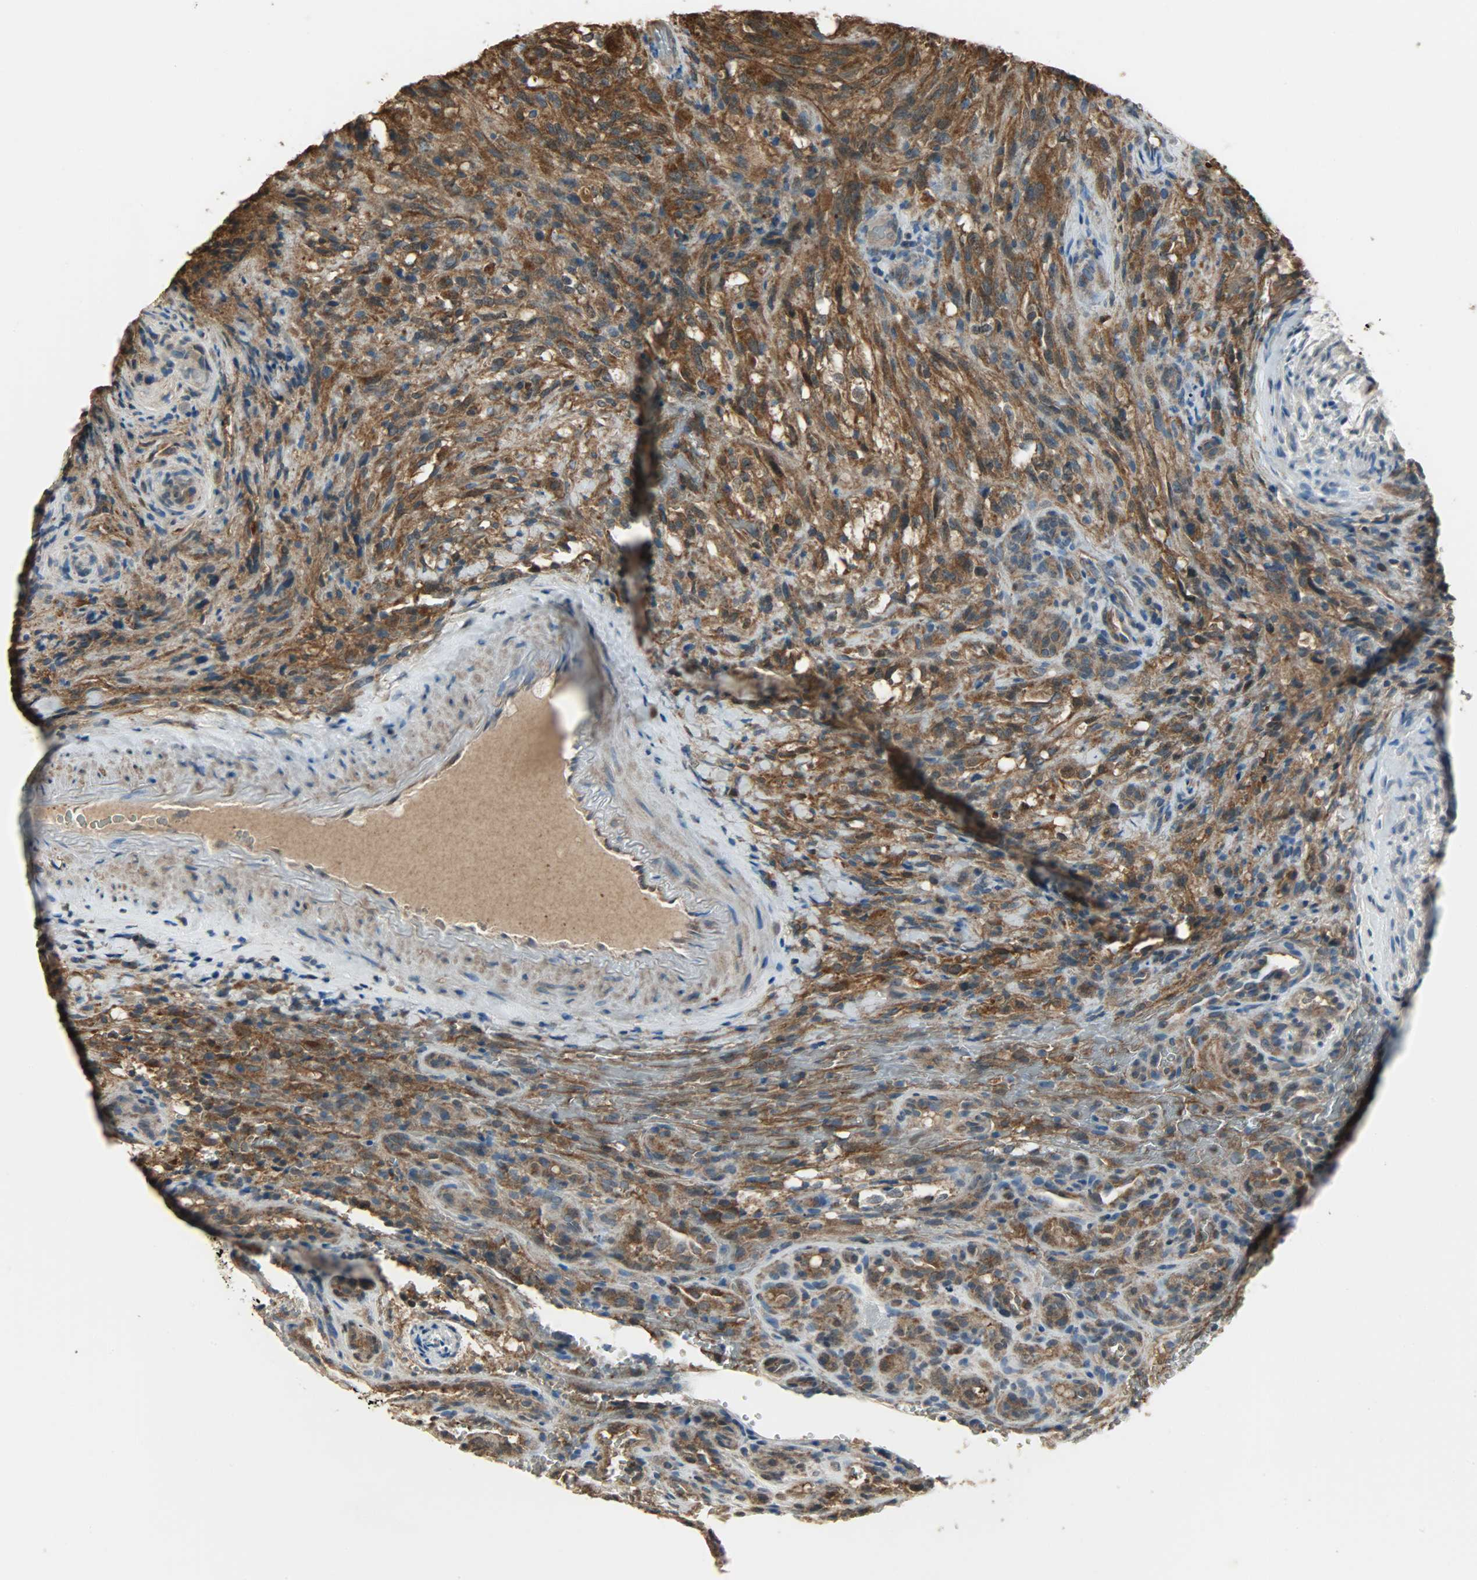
{"staining": {"intensity": "strong", "quantity": ">75%", "location": "cytoplasmic/membranous"}, "tissue": "glioma", "cell_type": "Tumor cells", "image_type": "cancer", "snomed": [{"axis": "morphology", "description": "Normal tissue, NOS"}, {"axis": "morphology", "description": "Glioma, malignant, High grade"}, {"axis": "topography", "description": "Cerebral cortex"}], "caption": "Immunohistochemistry (DAB) staining of glioma demonstrates strong cytoplasmic/membranous protein staining in about >75% of tumor cells. Nuclei are stained in blue.", "gene": "LDHB", "patient": {"sex": "male", "age": 75}}